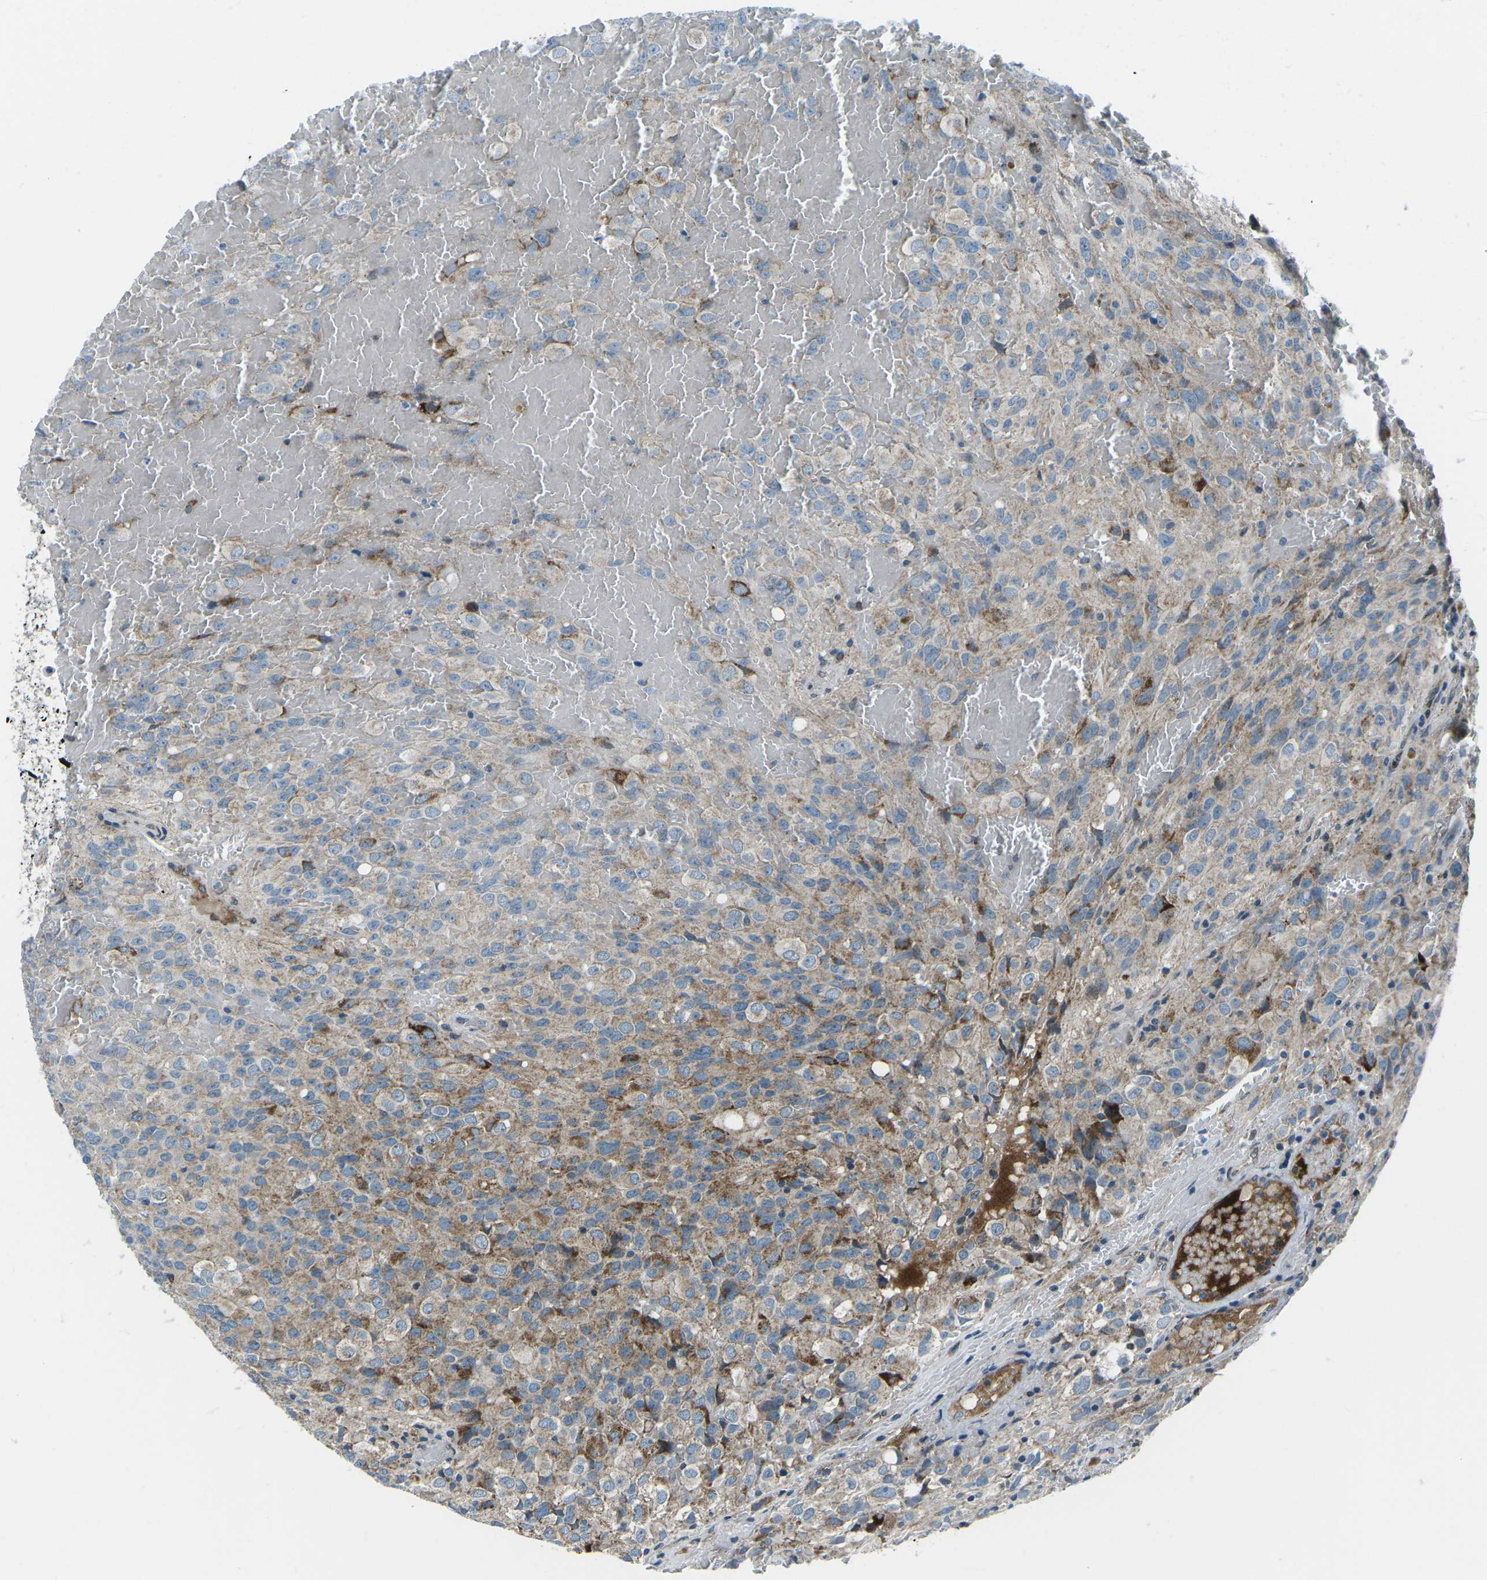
{"staining": {"intensity": "moderate", "quantity": "25%-75%", "location": "cytoplasmic/membranous"}, "tissue": "glioma", "cell_type": "Tumor cells", "image_type": "cancer", "snomed": [{"axis": "morphology", "description": "Glioma, malignant, High grade"}, {"axis": "topography", "description": "Brain"}], "caption": "Immunohistochemical staining of human glioma exhibits medium levels of moderate cytoplasmic/membranous positivity in approximately 25%-75% of tumor cells.", "gene": "RFESD", "patient": {"sex": "male", "age": 32}}